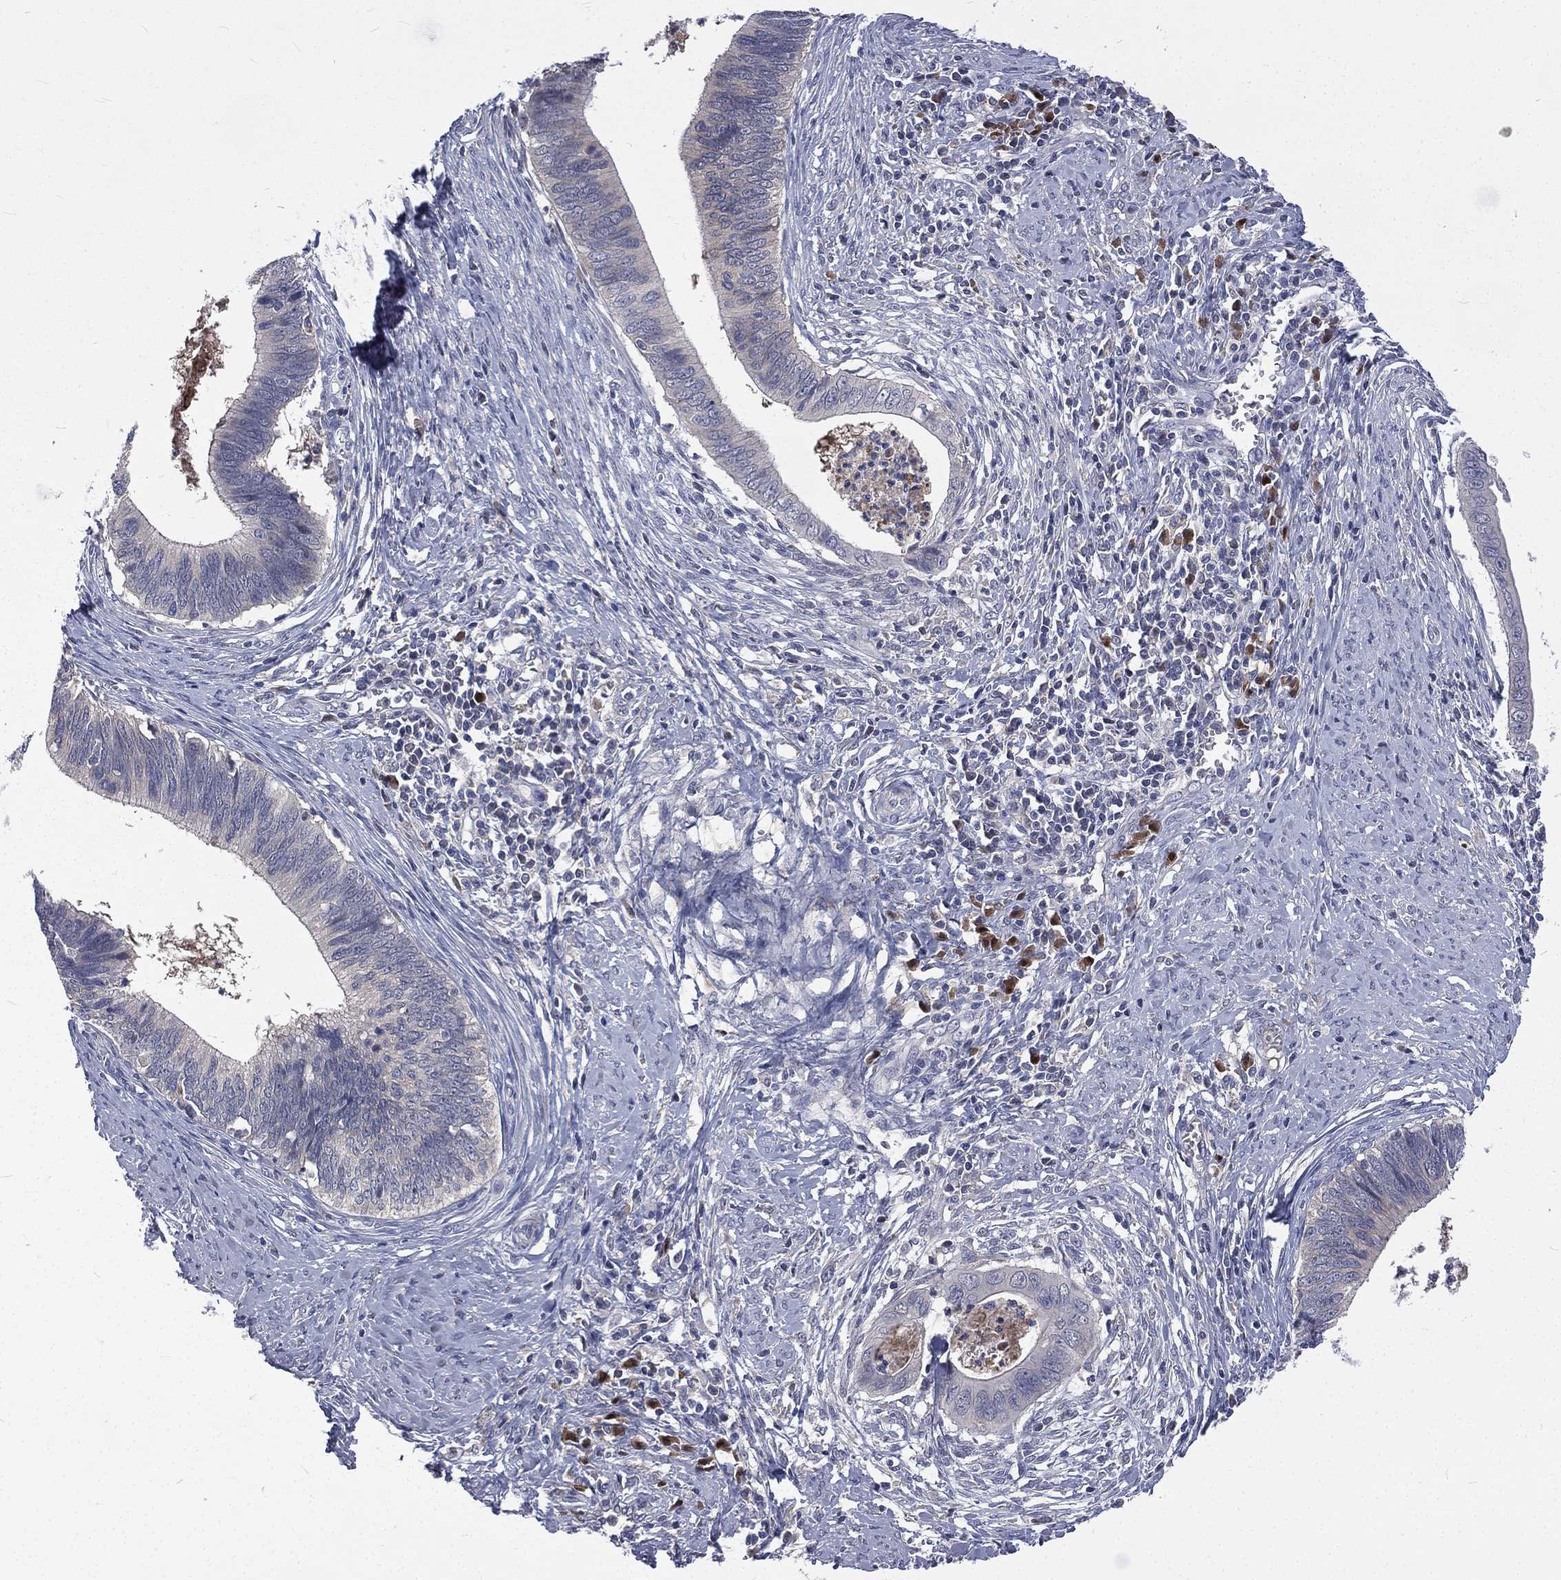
{"staining": {"intensity": "negative", "quantity": "none", "location": "none"}, "tissue": "cervical cancer", "cell_type": "Tumor cells", "image_type": "cancer", "snomed": [{"axis": "morphology", "description": "Adenocarcinoma, NOS"}, {"axis": "topography", "description": "Cervix"}], "caption": "There is no significant staining in tumor cells of cervical cancer (adenocarcinoma). (Stains: DAB immunohistochemistry with hematoxylin counter stain, Microscopy: brightfield microscopy at high magnification).", "gene": "CA12", "patient": {"sex": "female", "age": 42}}